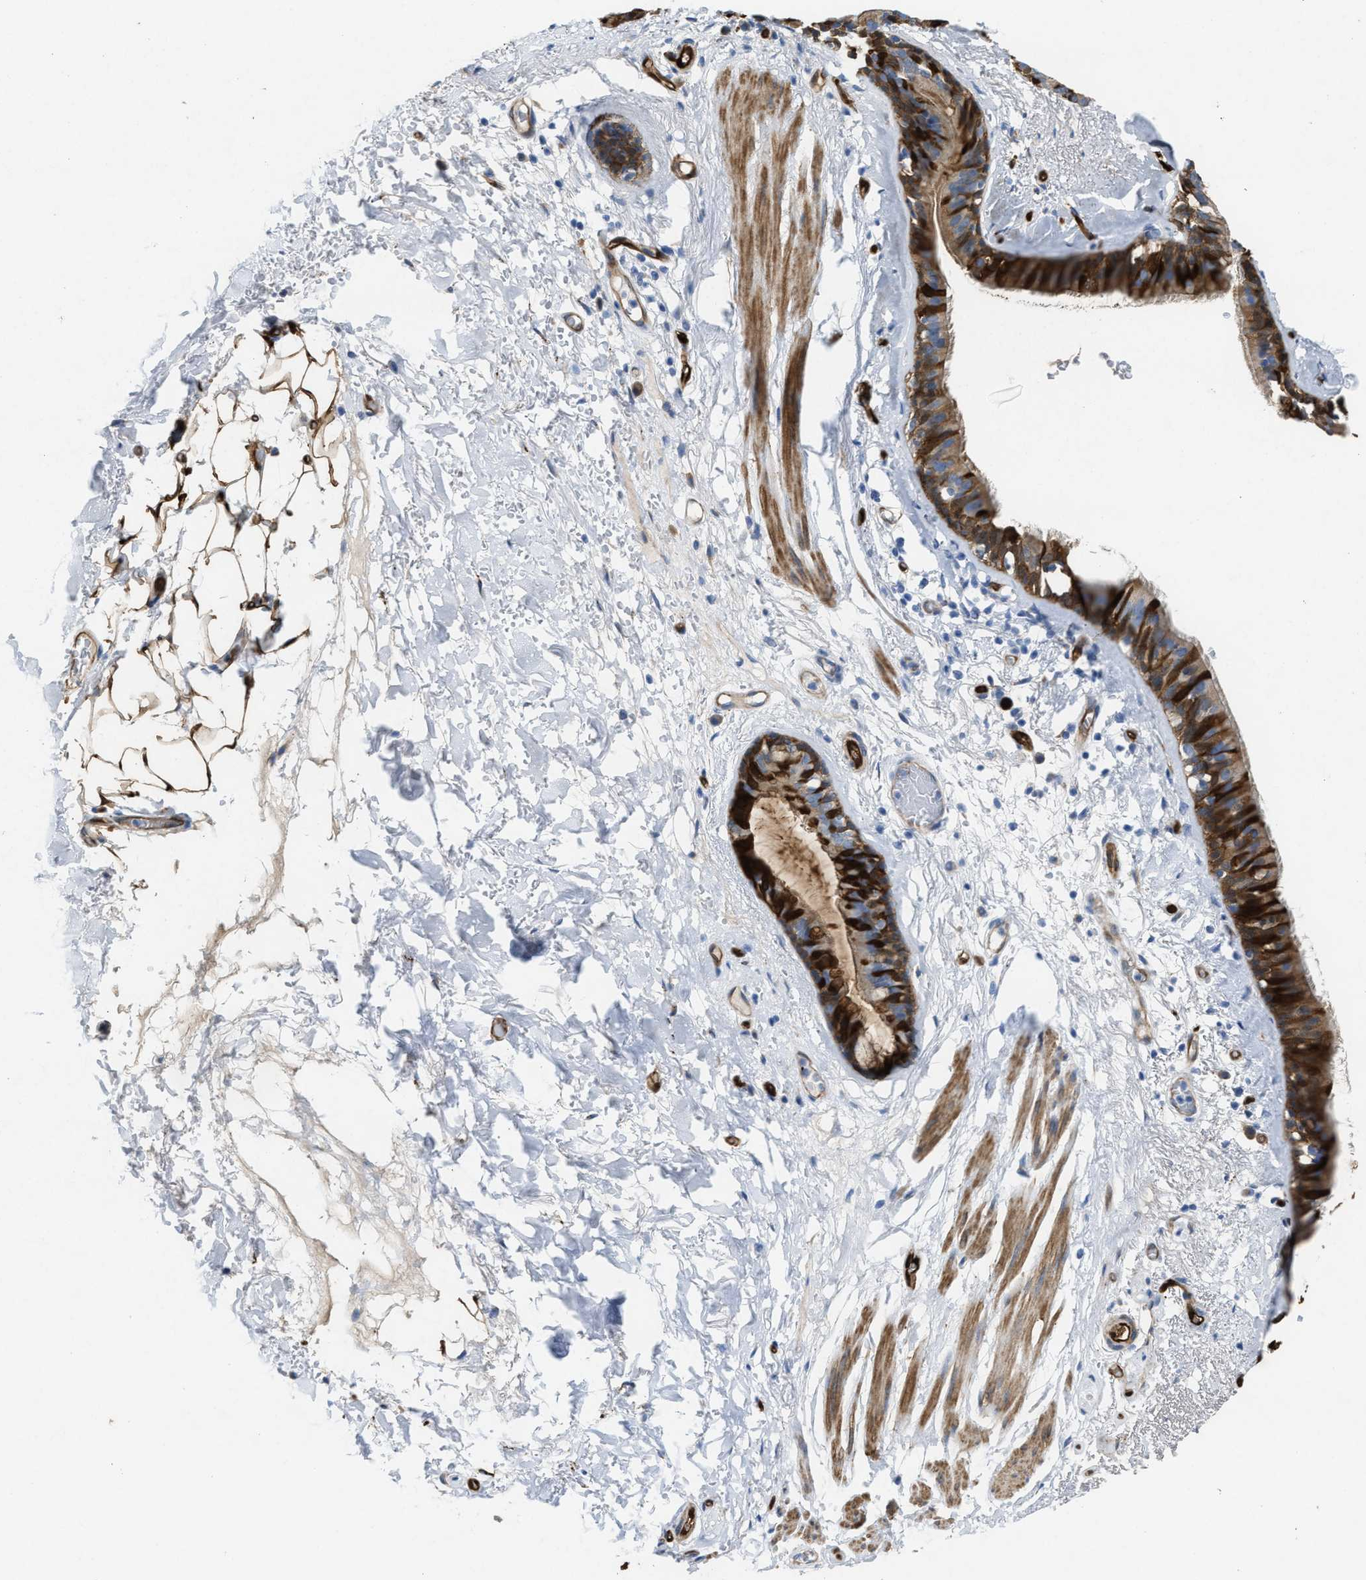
{"staining": {"intensity": "strong", "quantity": ">75%", "location": "cytoplasmic/membranous"}, "tissue": "bronchus", "cell_type": "Respiratory epithelial cells", "image_type": "normal", "snomed": [{"axis": "morphology", "description": "Normal tissue, NOS"}, {"axis": "topography", "description": "Cartilage tissue"}], "caption": "A high-resolution micrograph shows immunohistochemistry staining of normal bronchus, which demonstrates strong cytoplasmic/membranous positivity in approximately >75% of respiratory epithelial cells. The protein of interest is stained brown, and the nuclei are stained in blue (DAB (3,3'-diaminobenzidine) IHC with brightfield microscopy, high magnification).", "gene": "ASS1", "patient": {"sex": "female", "age": 63}}